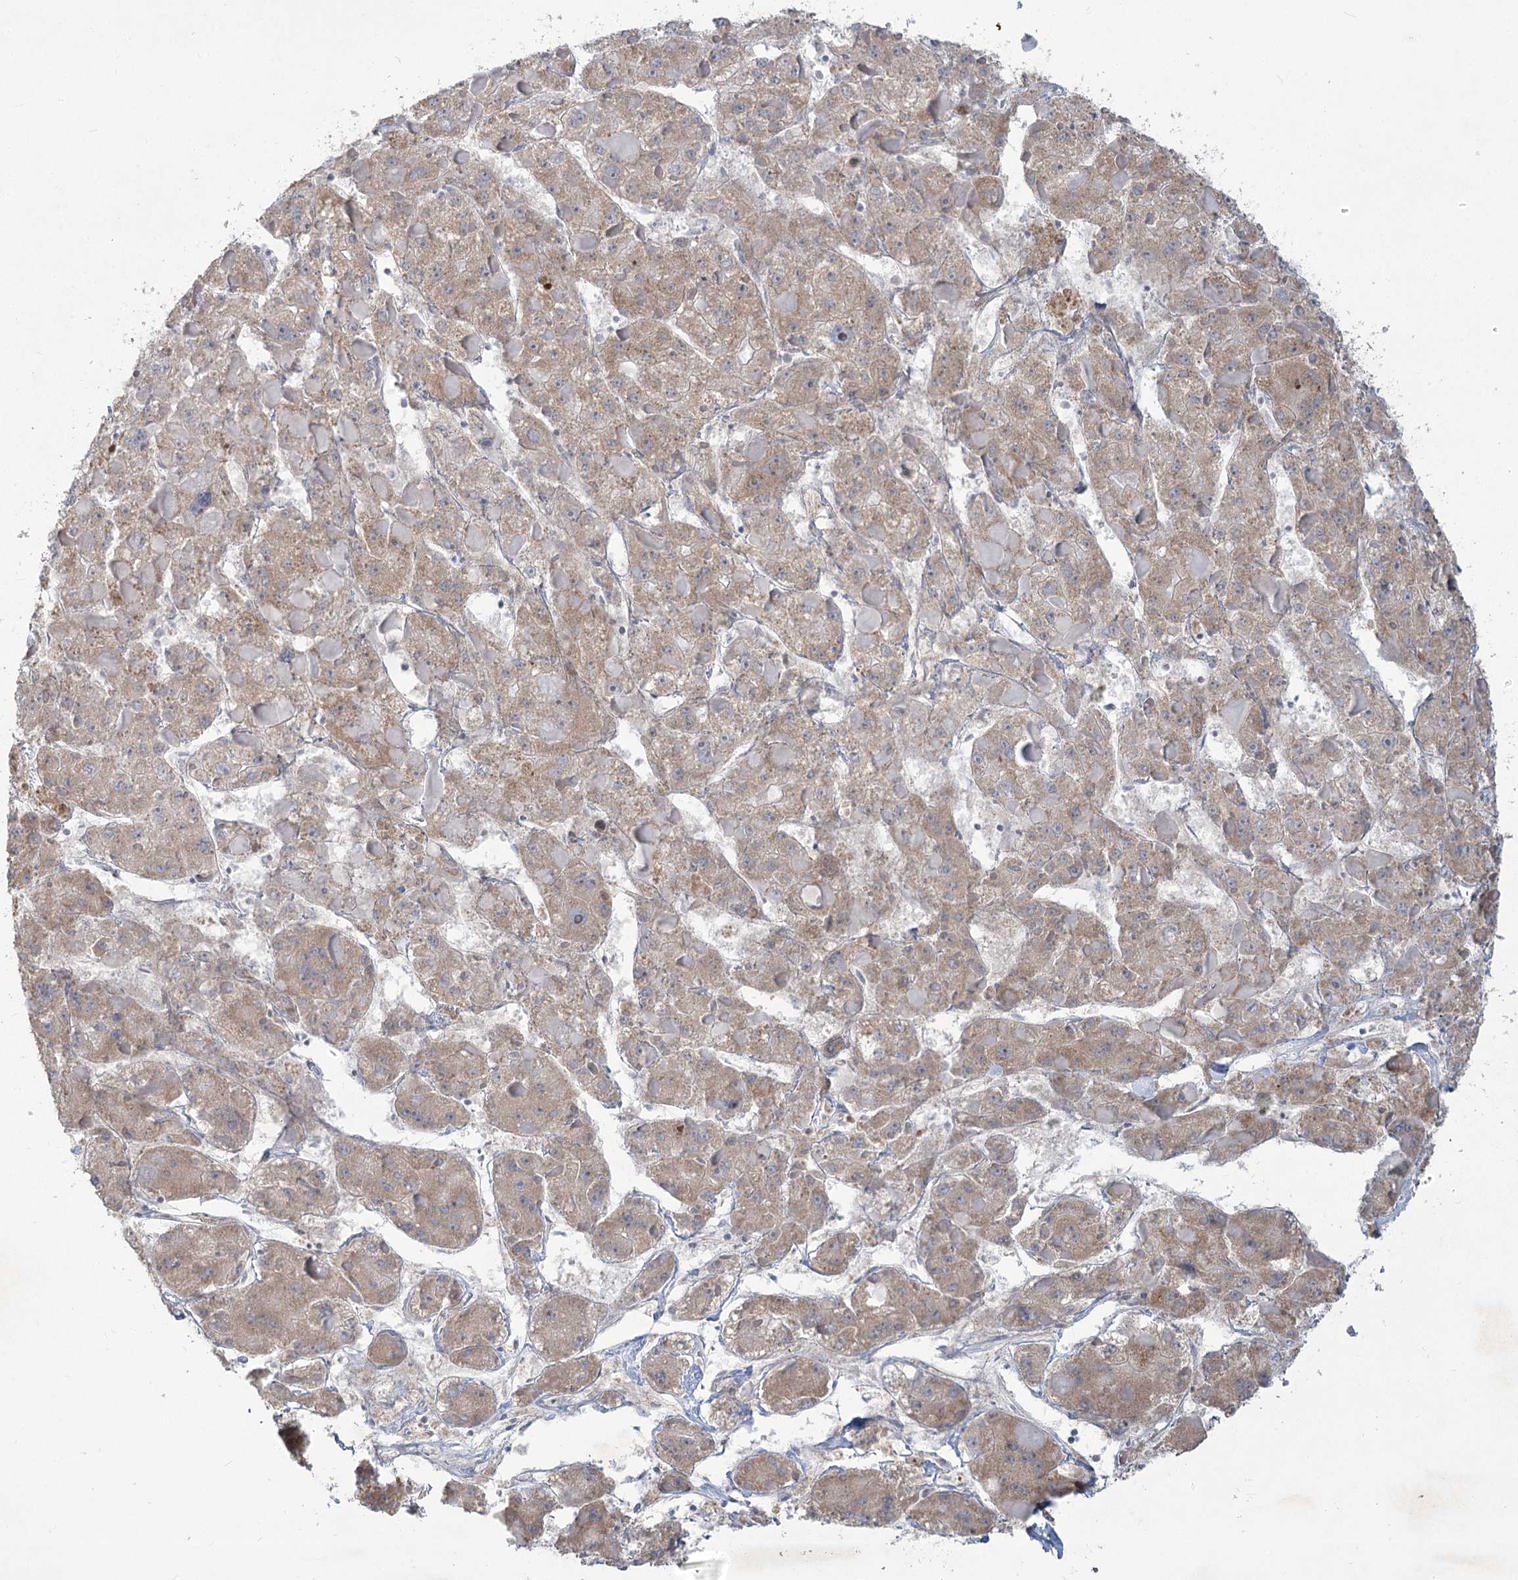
{"staining": {"intensity": "weak", "quantity": "25%-75%", "location": "cytoplasmic/membranous"}, "tissue": "liver cancer", "cell_type": "Tumor cells", "image_type": "cancer", "snomed": [{"axis": "morphology", "description": "Carcinoma, Hepatocellular, NOS"}, {"axis": "topography", "description": "Liver"}], "caption": "Liver cancer stained for a protein (brown) displays weak cytoplasmic/membranous positive staining in approximately 25%-75% of tumor cells.", "gene": "PLA2G12A", "patient": {"sex": "female", "age": 73}}